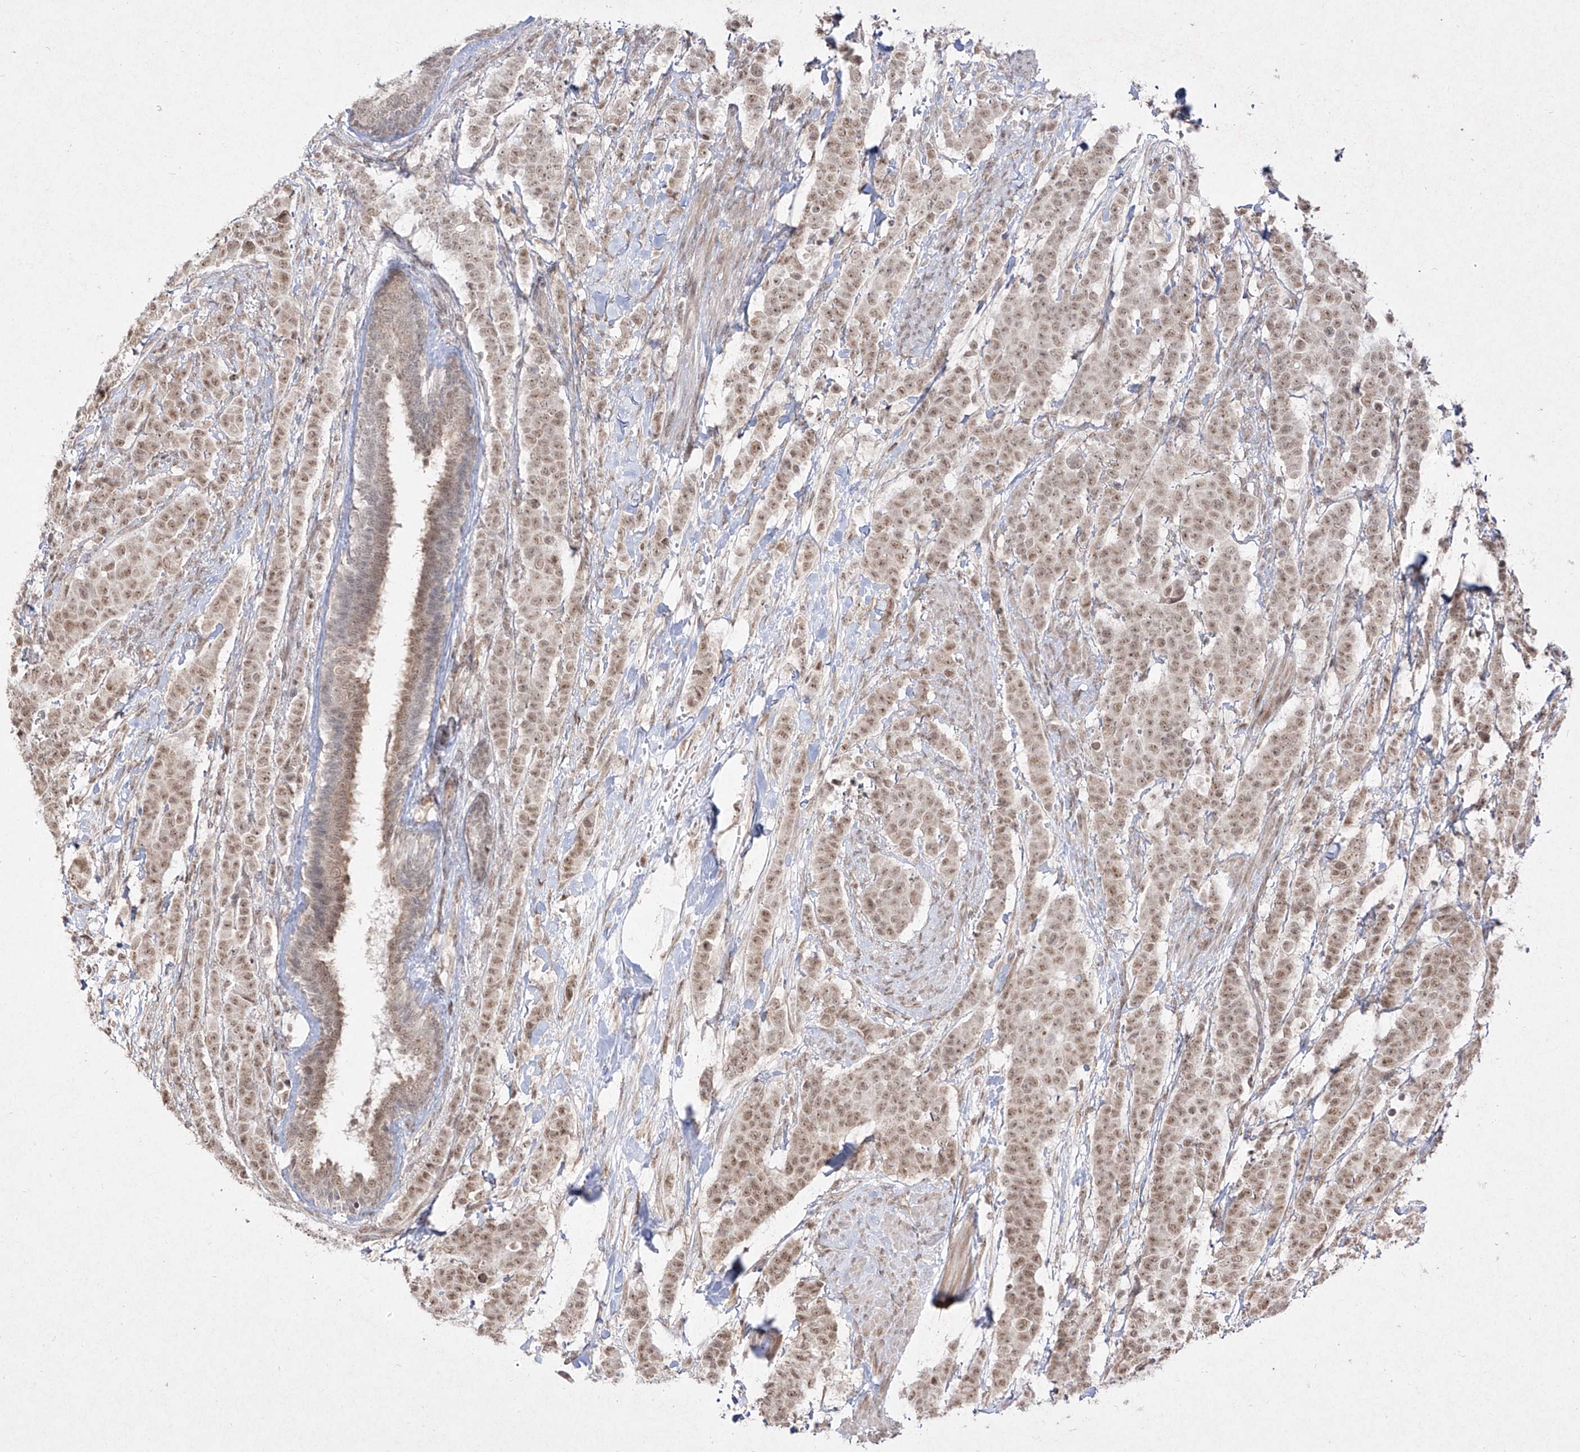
{"staining": {"intensity": "moderate", "quantity": ">75%", "location": "nuclear"}, "tissue": "breast cancer", "cell_type": "Tumor cells", "image_type": "cancer", "snomed": [{"axis": "morphology", "description": "Duct carcinoma"}, {"axis": "topography", "description": "Breast"}], "caption": "Immunohistochemical staining of breast cancer (infiltrating ductal carcinoma) displays medium levels of moderate nuclear protein staining in about >75% of tumor cells.", "gene": "SNRNP27", "patient": {"sex": "female", "age": 40}}